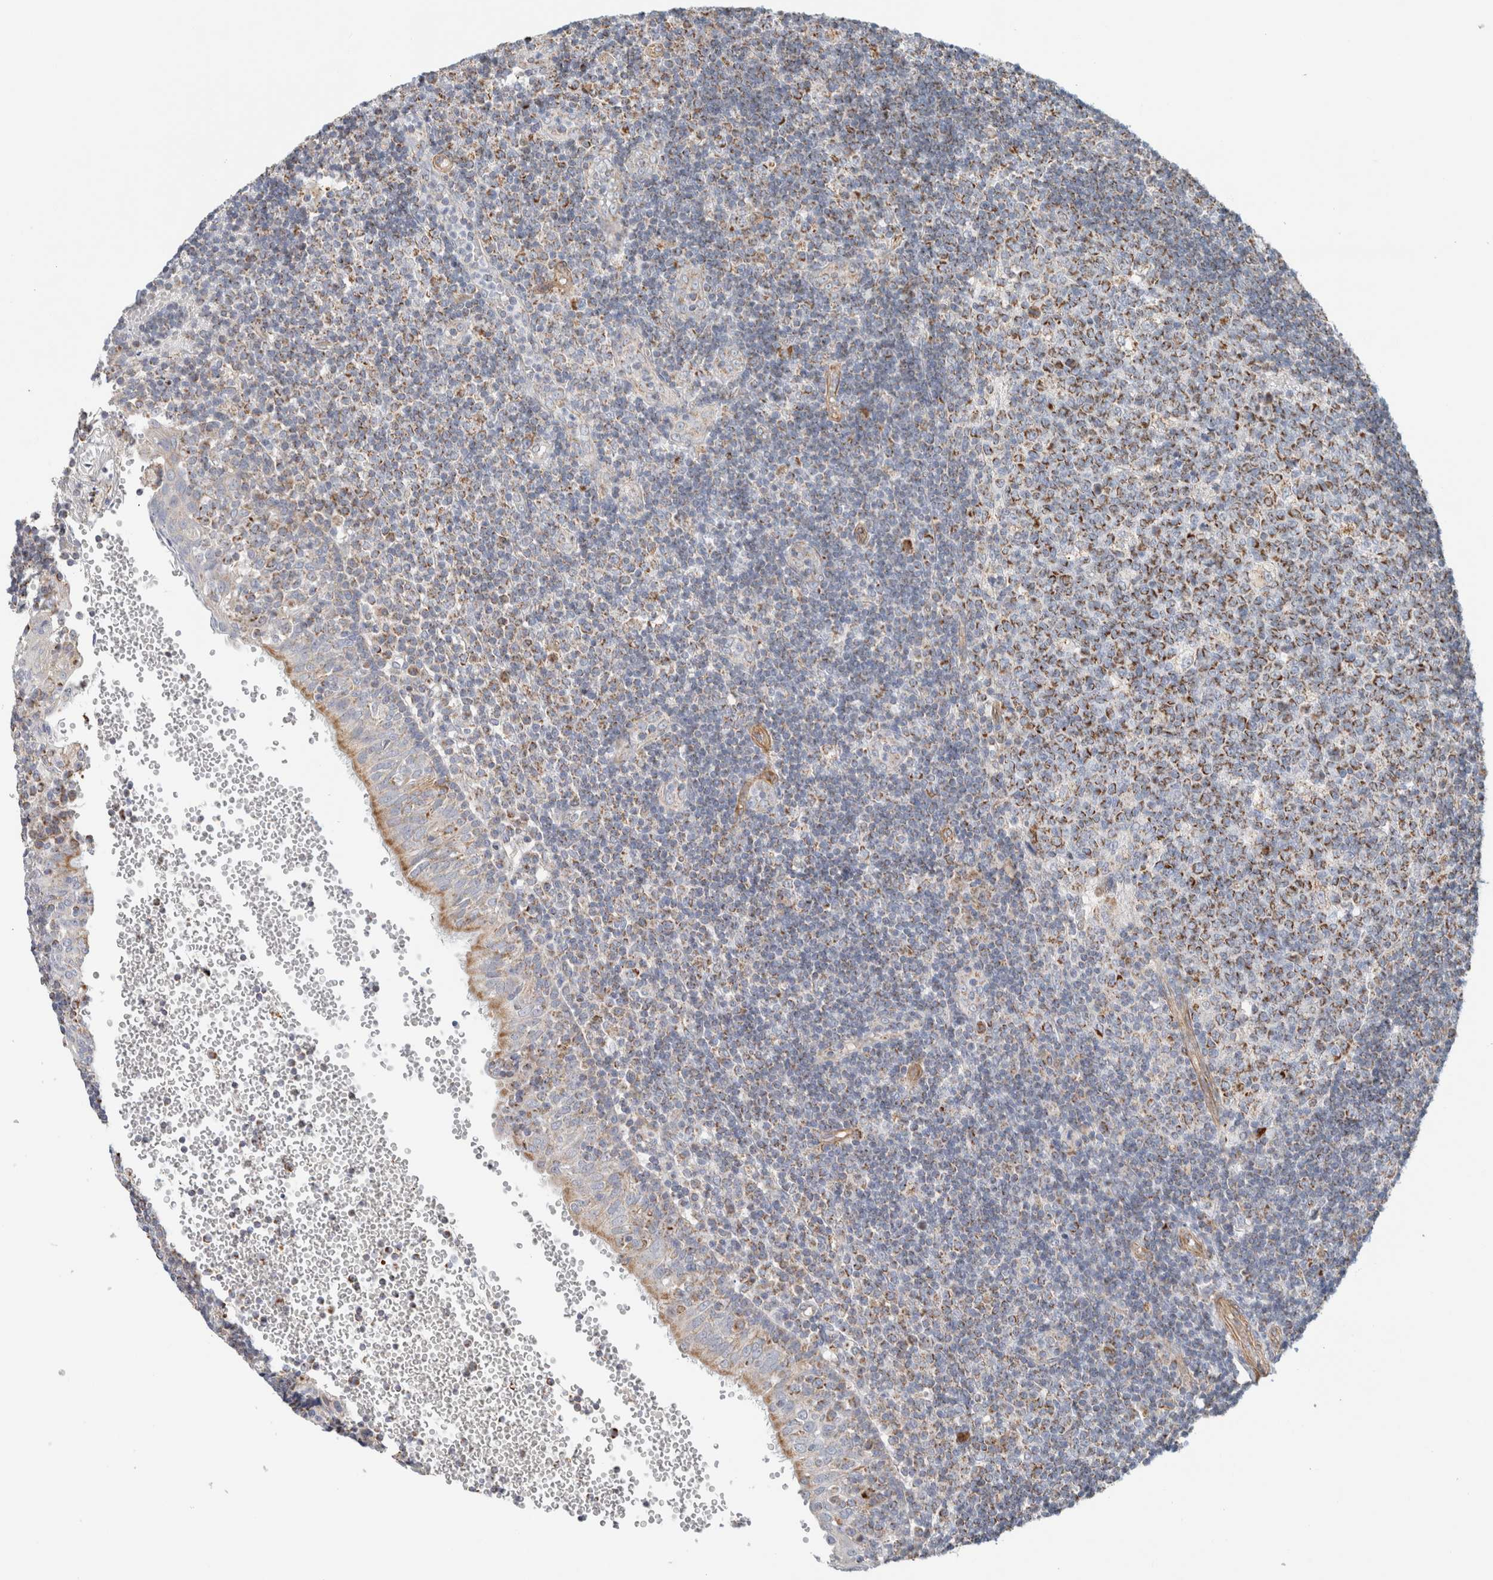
{"staining": {"intensity": "strong", "quantity": ">75%", "location": "cytoplasmic/membranous"}, "tissue": "tonsil", "cell_type": "Germinal center cells", "image_type": "normal", "snomed": [{"axis": "morphology", "description": "Normal tissue, NOS"}, {"axis": "topography", "description": "Tonsil"}], "caption": "A brown stain shows strong cytoplasmic/membranous expression of a protein in germinal center cells of normal human tonsil. (DAB = brown stain, brightfield microscopy at high magnification).", "gene": "MRM3", "patient": {"sex": "female", "age": 40}}